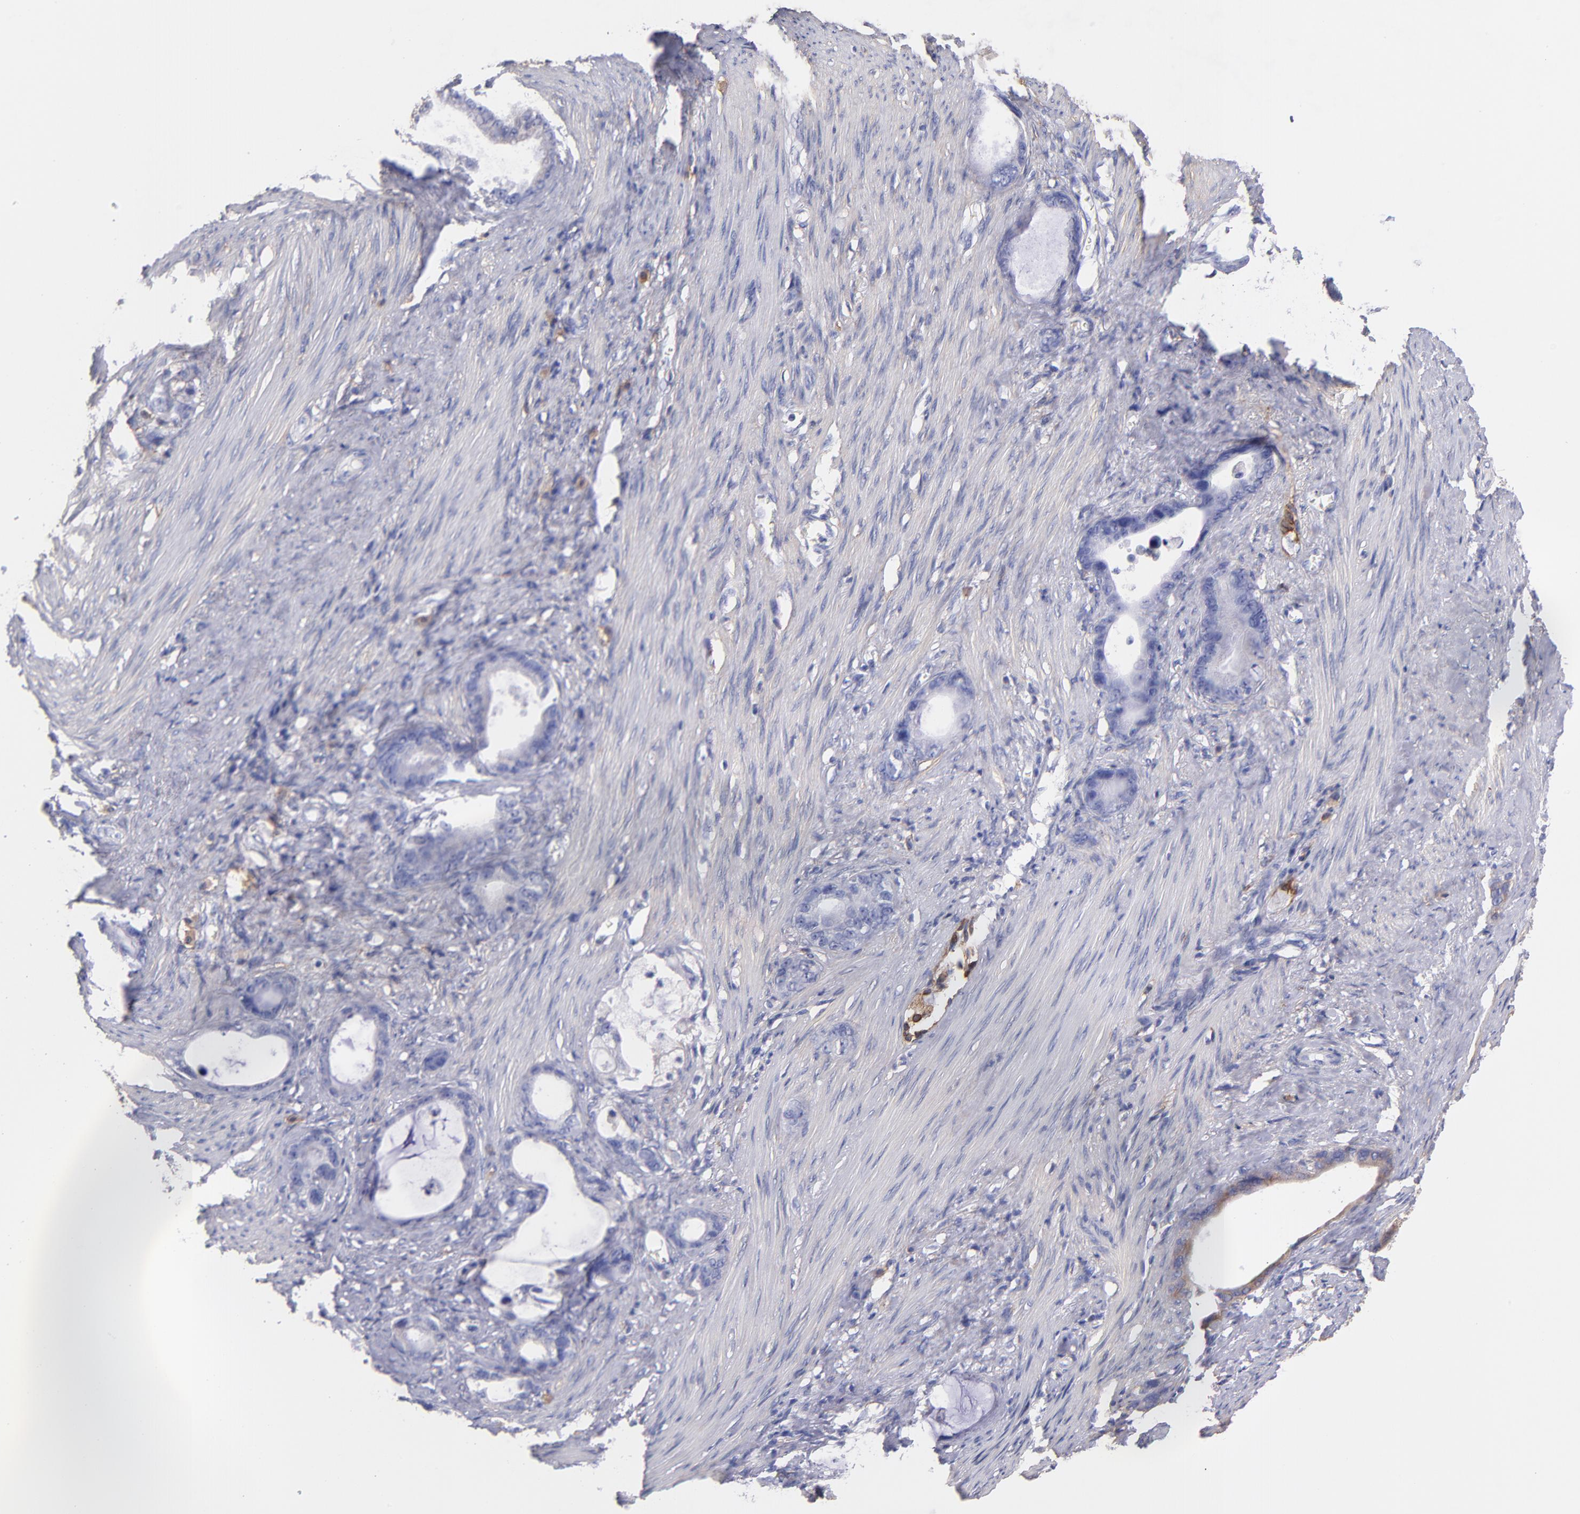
{"staining": {"intensity": "negative", "quantity": "none", "location": "none"}, "tissue": "stomach cancer", "cell_type": "Tumor cells", "image_type": "cancer", "snomed": [{"axis": "morphology", "description": "Adenocarcinoma, NOS"}, {"axis": "topography", "description": "Stomach"}], "caption": "The photomicrograph demonstrates no staining of tumor cells in stomach cancer (adenocarcinoma).", "gene": "PRKCA", "patient": {"sex": "female", "age": 75}}